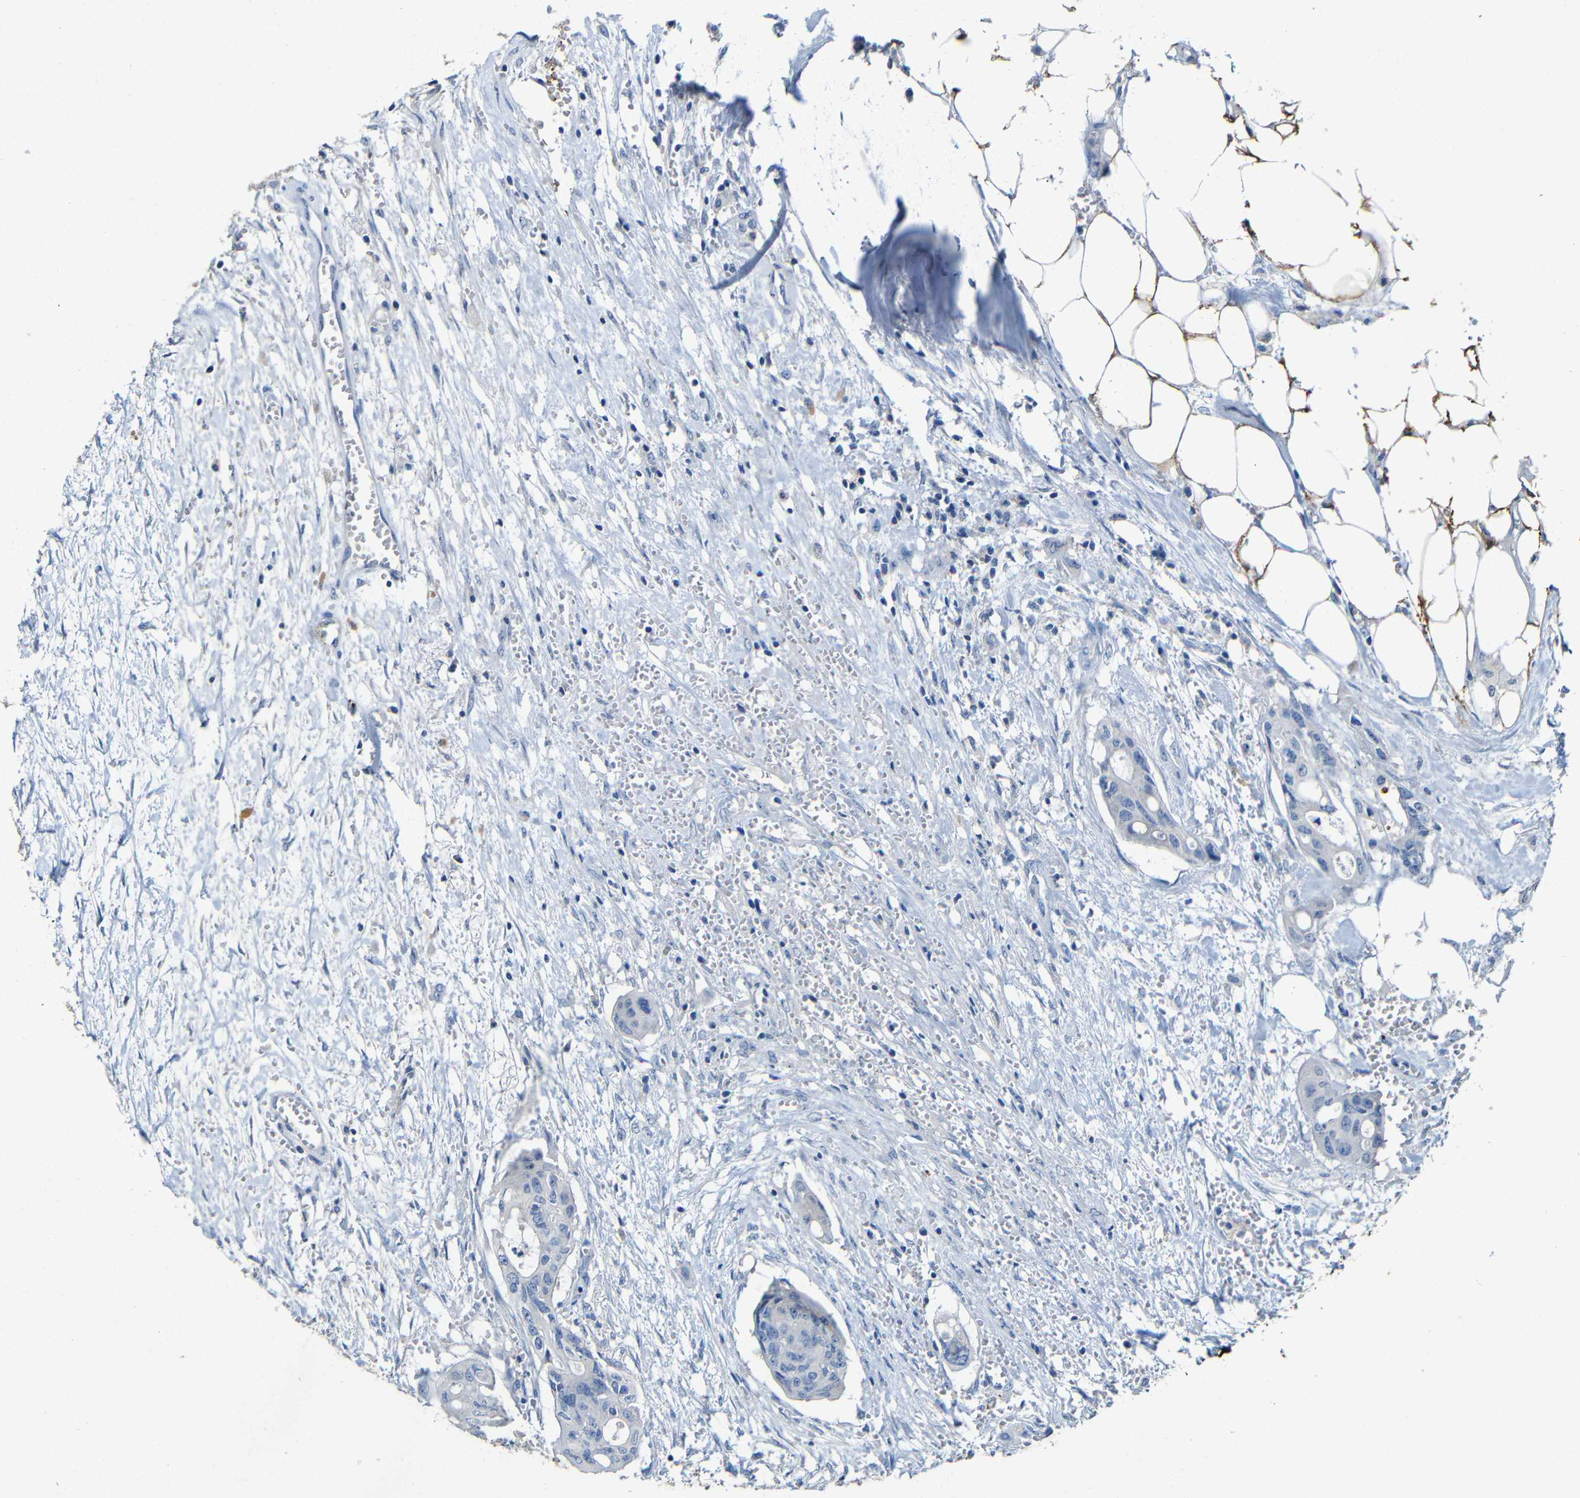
{"staining": {"intensity": "negative", "quantity": "none", "location": "none"}, "tissue": "colorectal cancer", "cell_type": "Tumor cells", "image_type": "cancer", "snomed": [{"axis": "morphology", "description": "Adenocarcinoma, NOS"}, {"axis": "topography", "description": "Colon"}], "caption": "Tumor cells are negative for protein expression in human colorectal adenocarcinoma.", "gene": "ACKR2", "patient": {"sex": "female", "age": 57}}